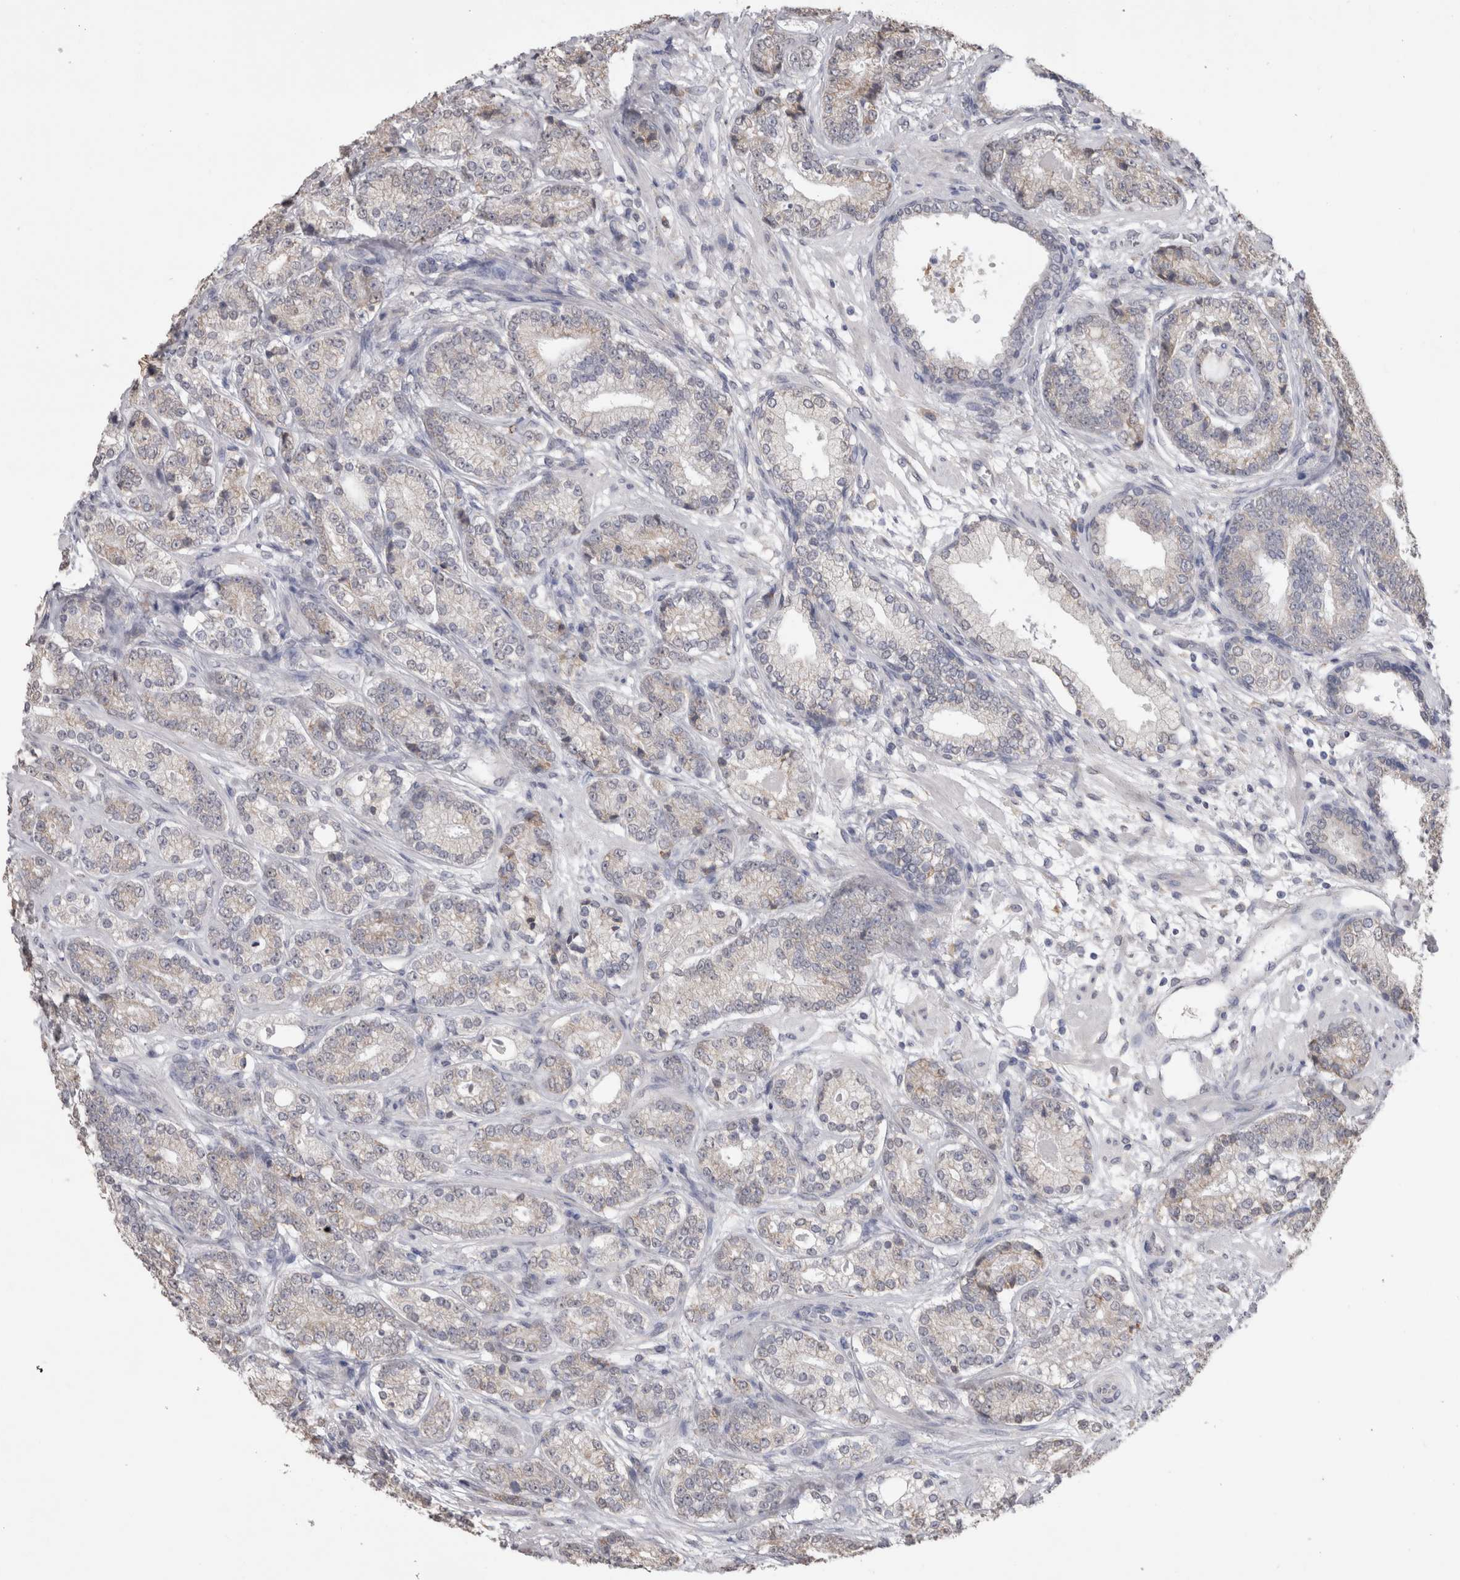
{"staining": {"intensity": "negative", "quantity": "none", "location": "none"}, "tissue": "prostate cancer", "cell_type": "Tumor cells", "image_type": "cancer", "snomed": [{"axis": "morphology", "description": "Adenocarcinoma, High grade"}, {"axis": "topography", "description": "Prostate"}], "caption": "Adenocarcinoma (high-grade) (prostate) stained for a protein using immunohistochemistry displays no staining tumor cells.", "gene": "NOMO1", "patient": {"sex": "male", "age": 61}}